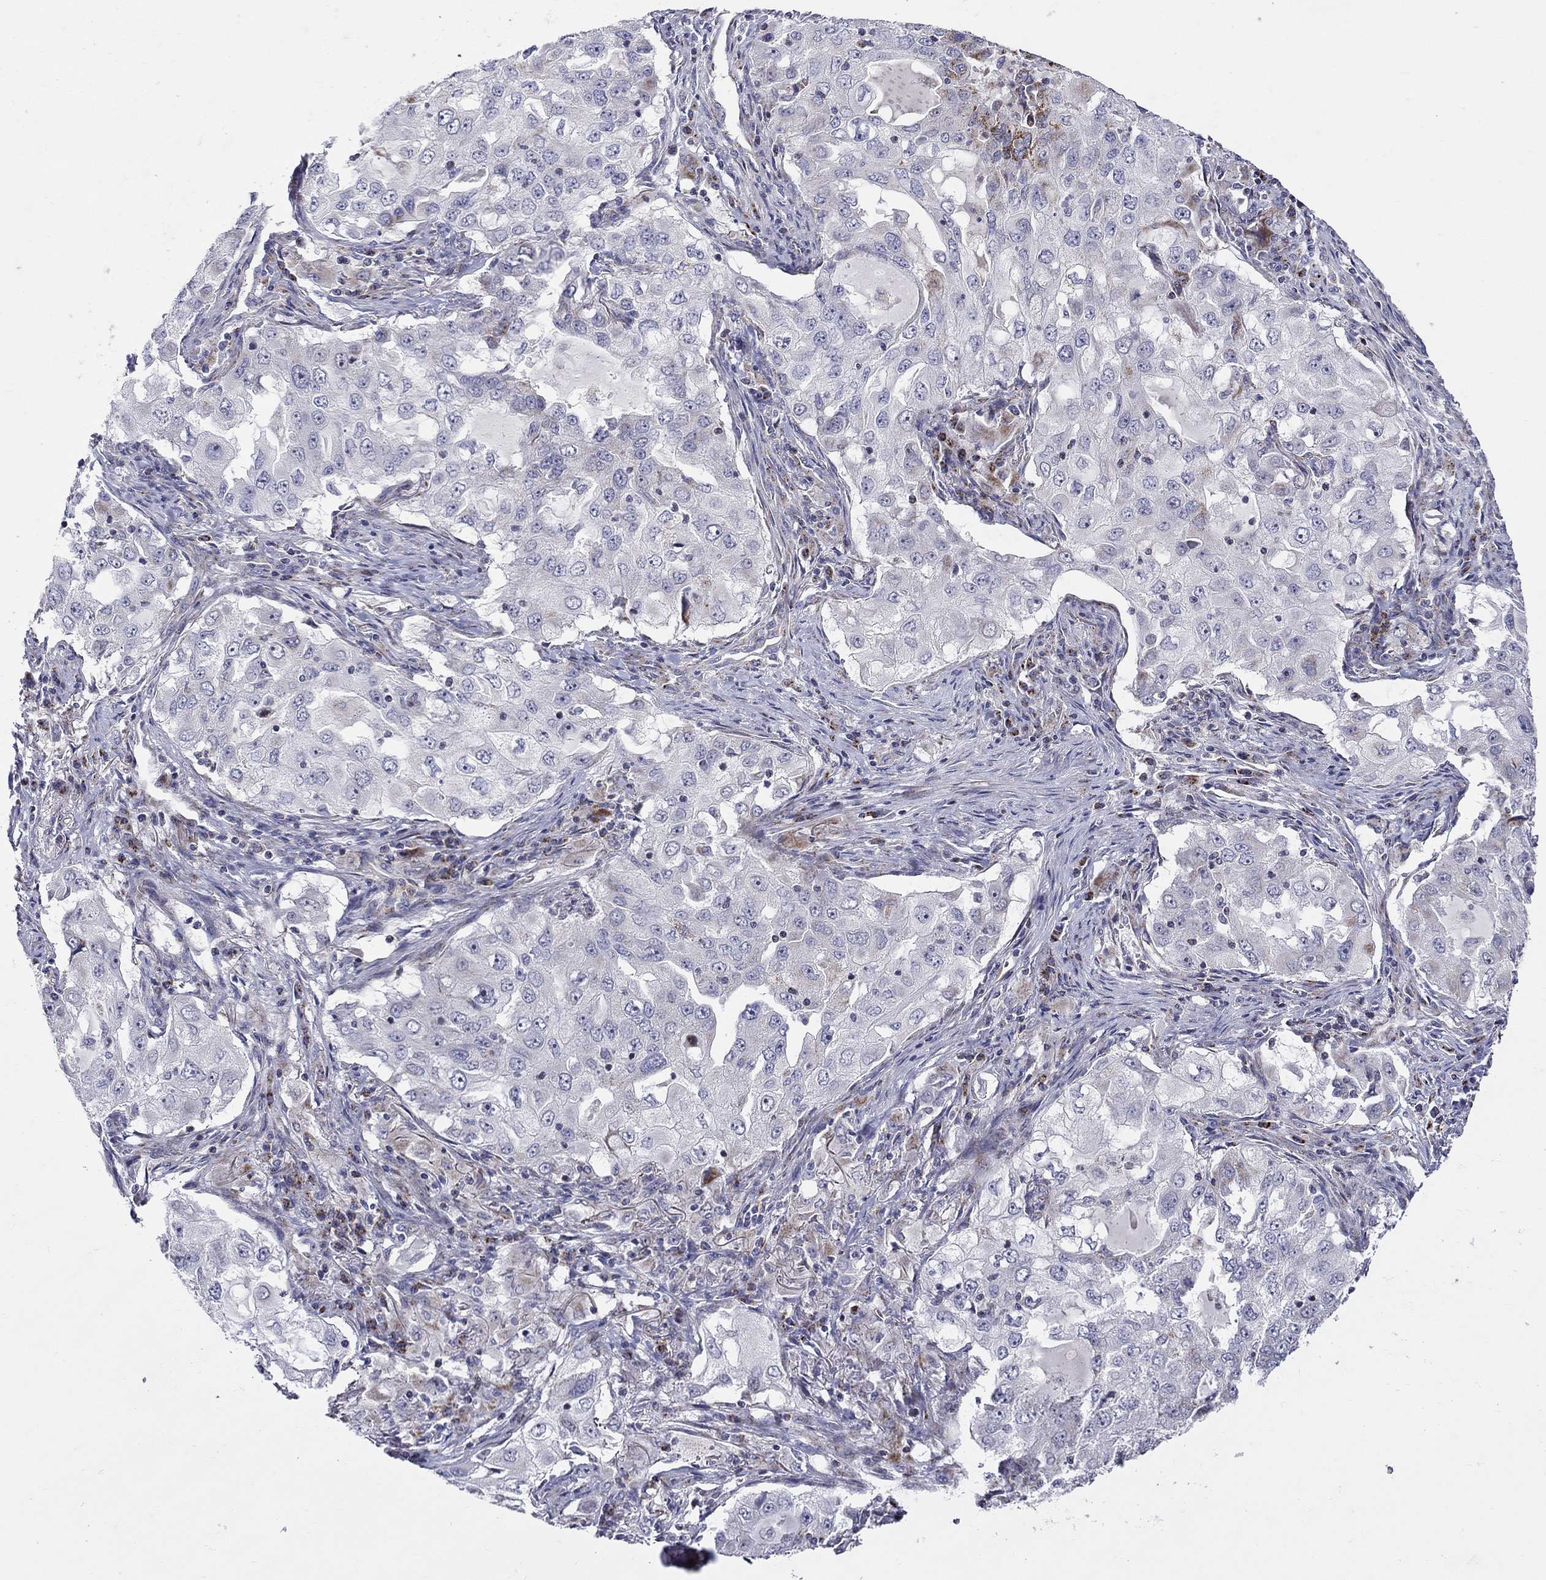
{"staining": {"intensity": "strong", "quantity": "<25%", "location": "cytoplasmic/membranous"}, "tissue": "lung cancer", "cell_type": "Tumor cells", "image_type": "cancer", "snomed": [{"axis": "morphology", "description": "Adenocarcinoma, NOS"}, {"axis": "topography", "description": "Lung"}], "caption": "This is an image of immunohistochemistry staining of lung adenocarcinoma, which shows strong staining in the cytoplasmic/membranous of tumor cells.", "gene": "HMX2", "patient": {"sex": "female", "age": 61}}